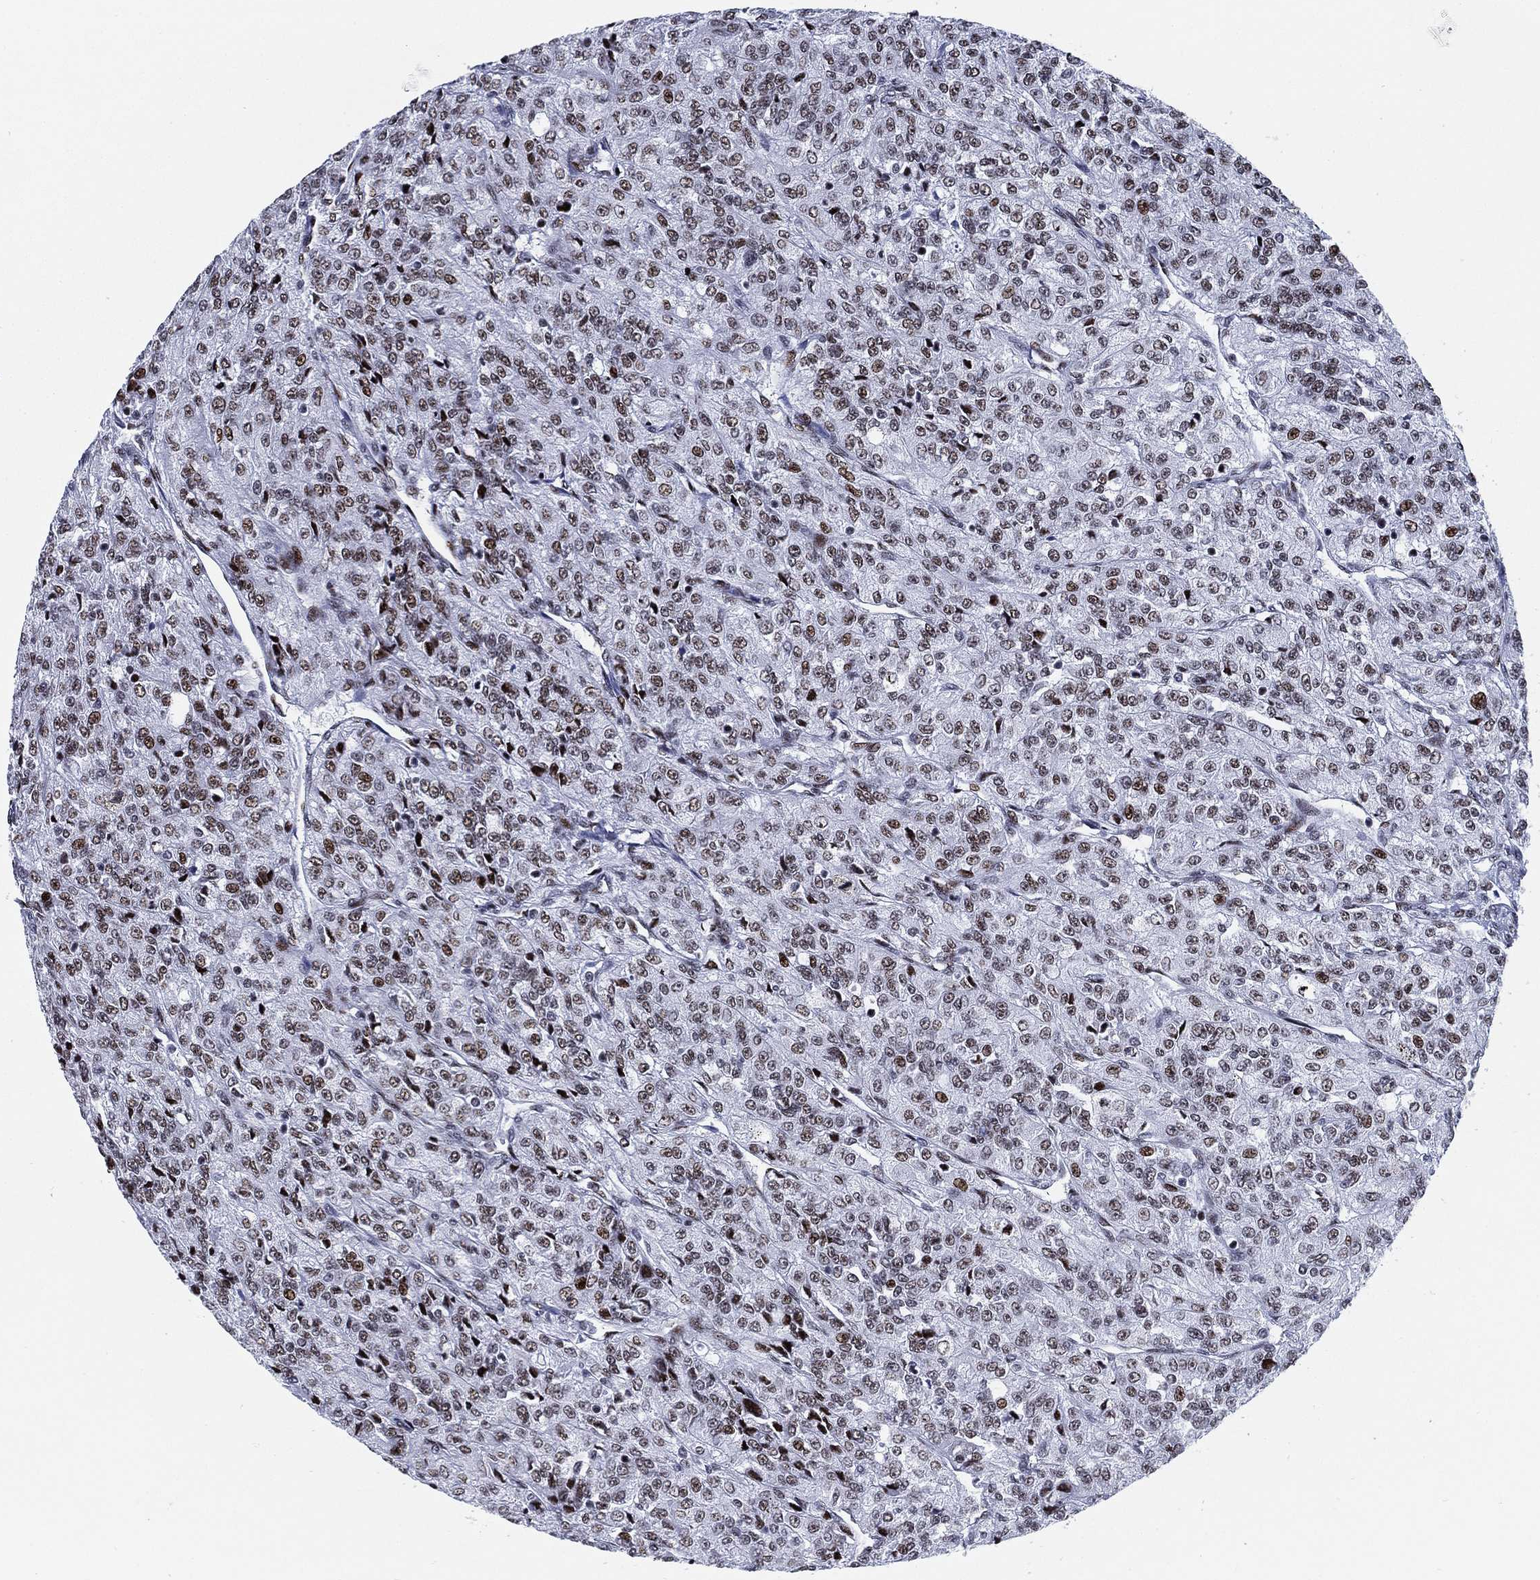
{"staining": {"intensity": "moderate", "quantity": "25%-75%", "location": "nuclear"}, "tissue": "renal cancer", "cell_type": "Tumor cells", "image_type": "cancer", "snomed": [{"axis": "morphology", "description": "Adenocarcinoma, NOS"}, {"axis": "topography", "description": "Kidney"}], "caption": "Immunohistochemistry (DAB (3,3'-diaminobenzidine)) staining of renal cancer (adenocarcinoma) exhibits moderate nuclear protein staining in approximately 25%-75% of tumor cells.", "gene": "CYB561D2", "patient": {"sex": "female", "age": 63}}